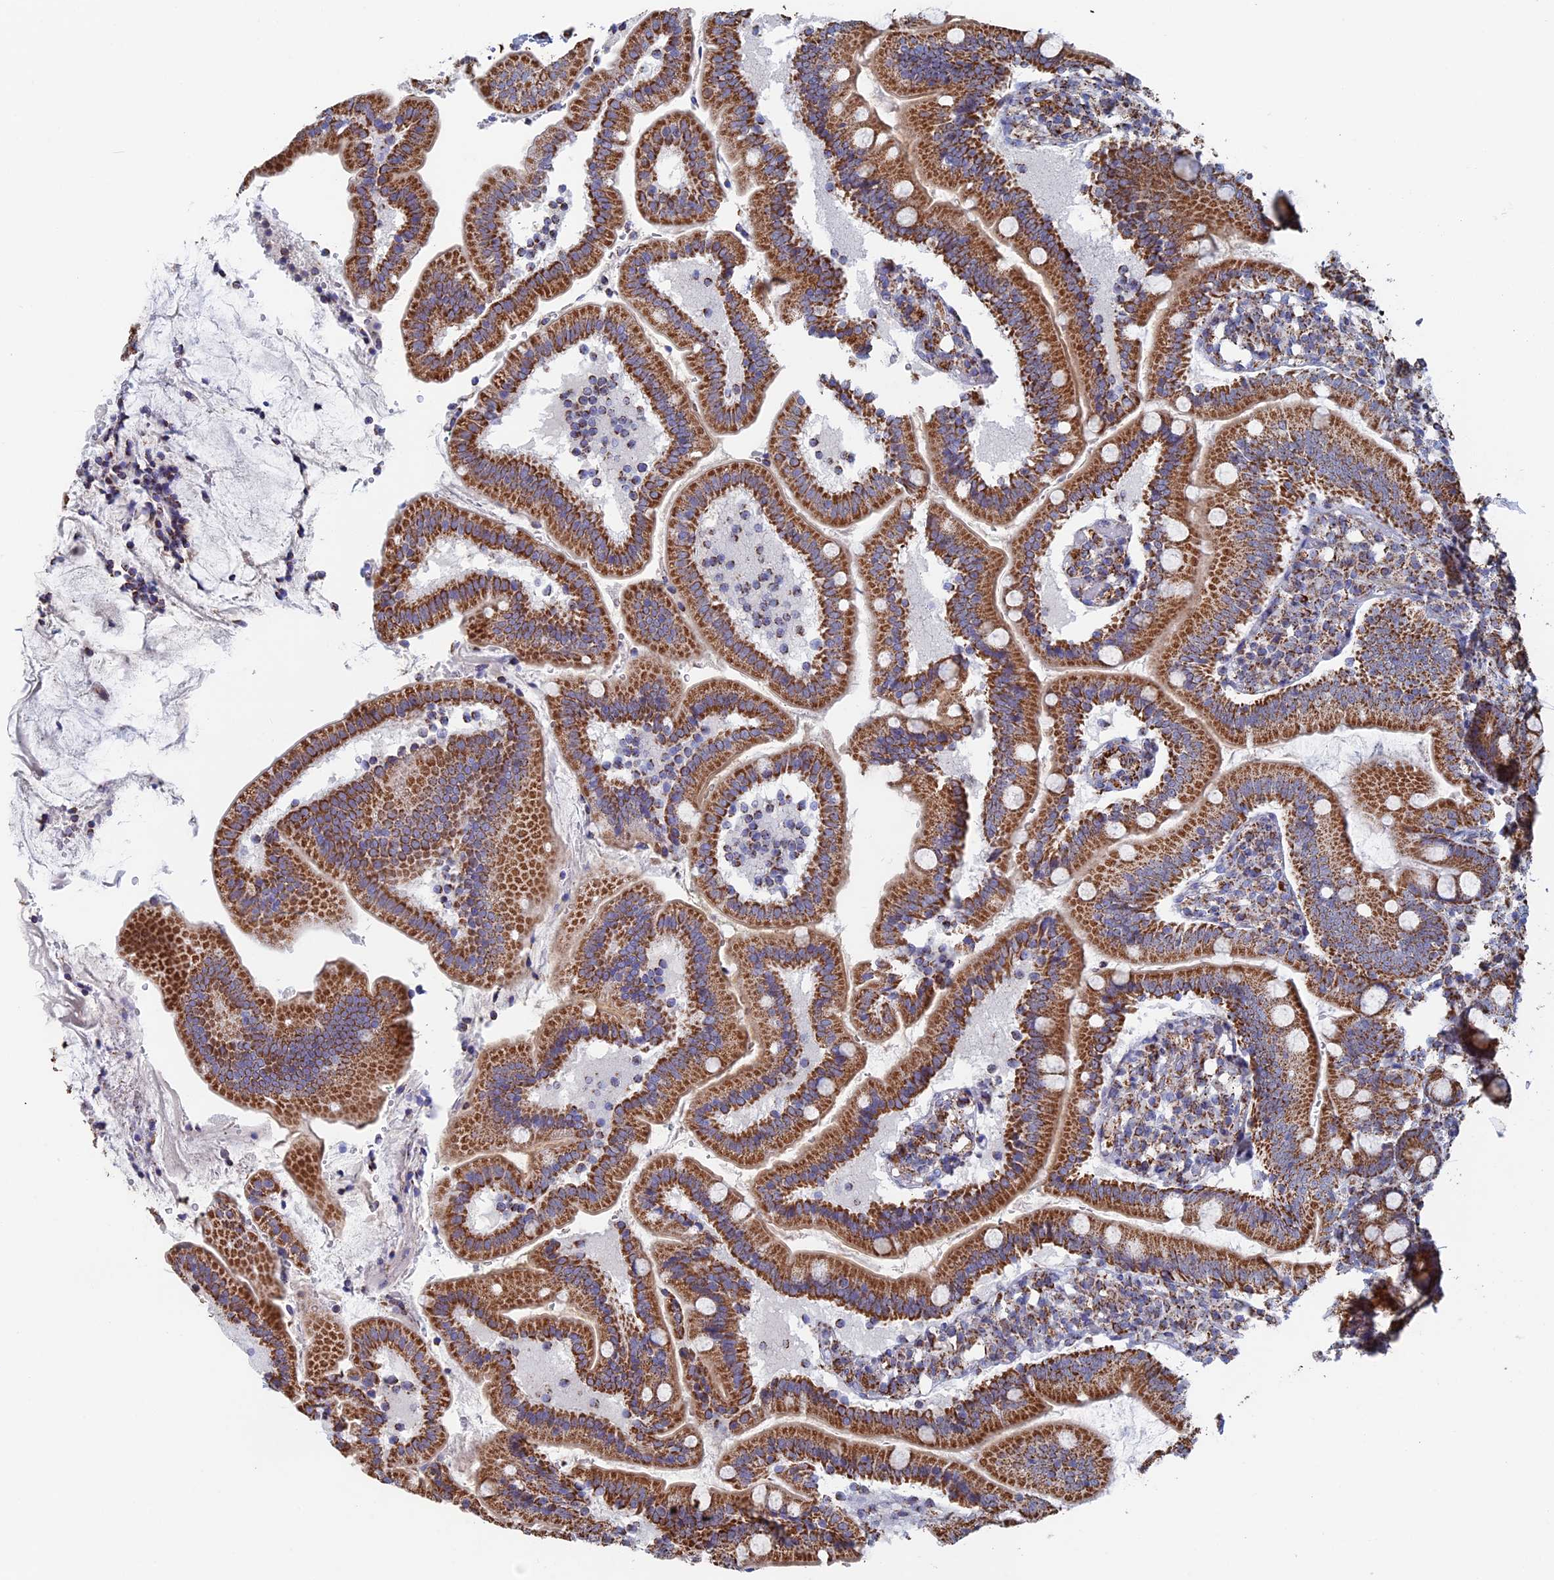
{"staining": {"intensity": "moderate", "quantity": ">75%", "location": "cytoplasmic/membranous"}, "tissue": "duodenum", "cell_type": "Glandular cells", "image_type": "normal", "snomed": [{"axis": "morphology", "description": "Normal tissue, NOS"}, {"axis": "topography", "description": "Duodenum"}], "caption": "High-magnification brightfield microscopy of benign duodenum stained with DAB (brown) and counterstained with hematoxylin (blue). glandular cells exhibit moderate cytoplasmic/membranous staining is present in approximately>75% of cells.", "gene": "SEC24D", "patient": {"sex": "female", "age": 67}}